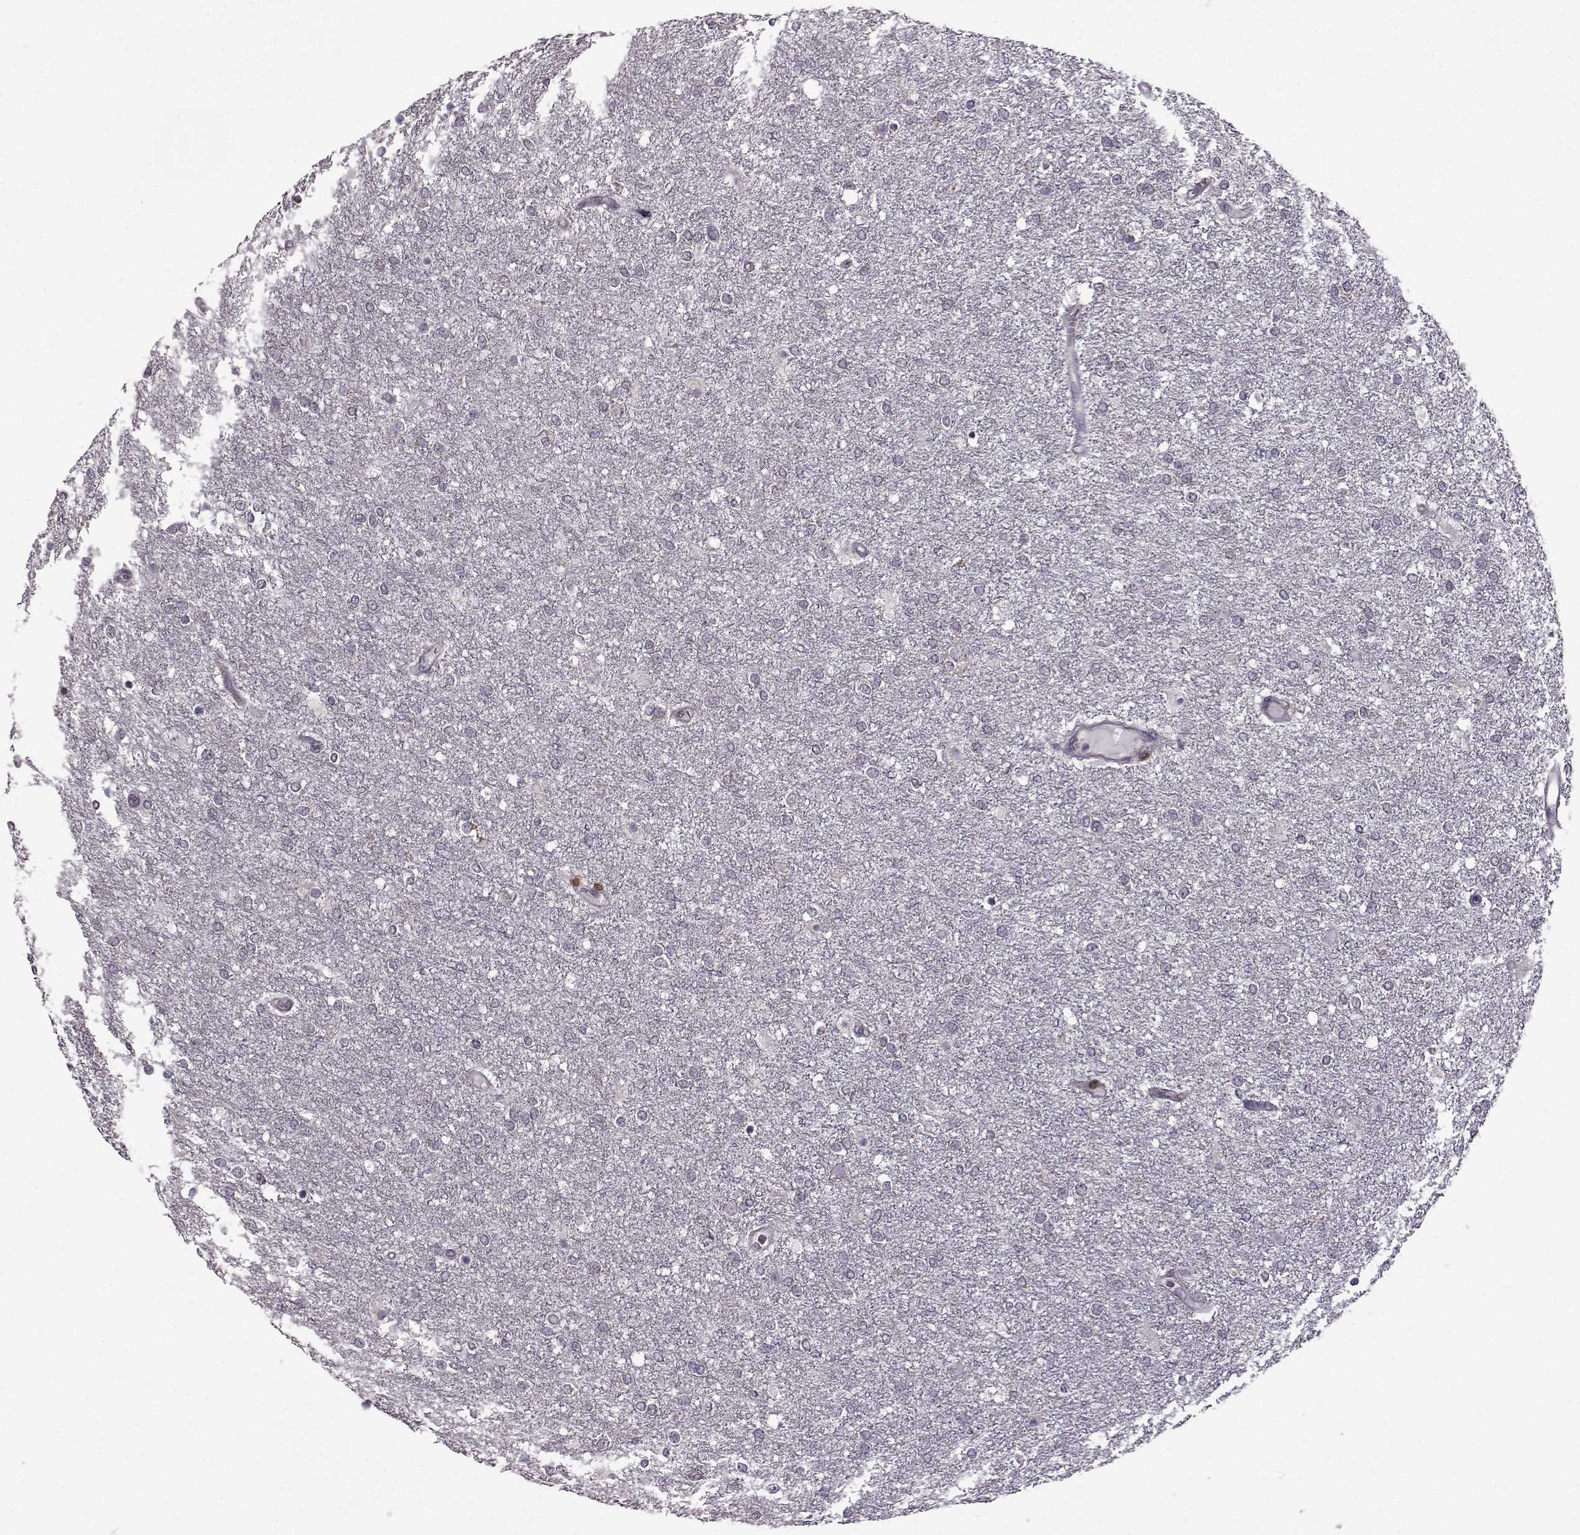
{"staining": {"intensity": "negative", "quantity": "none", "location": "none"}, "tissue": "glioma", "cell_type": "Tumor cells", "image_type": "cancer", "snomed": [{"axis": "morphology", "description": "Glioma, malignant, High grade"}, {"axis": "topography", "description": "Brain"}], "caption": "The photomicrograph demonstrates no significant expression in tumor cells of malignant glioma (high-grade). (DAB (3,3'-diaminobenzidine) immunohistochemistry (IHC) visualized using brightfield microscopy, high magnification).", "gene": "DOK2", "patient": {"sex": "female", "age": 61}}